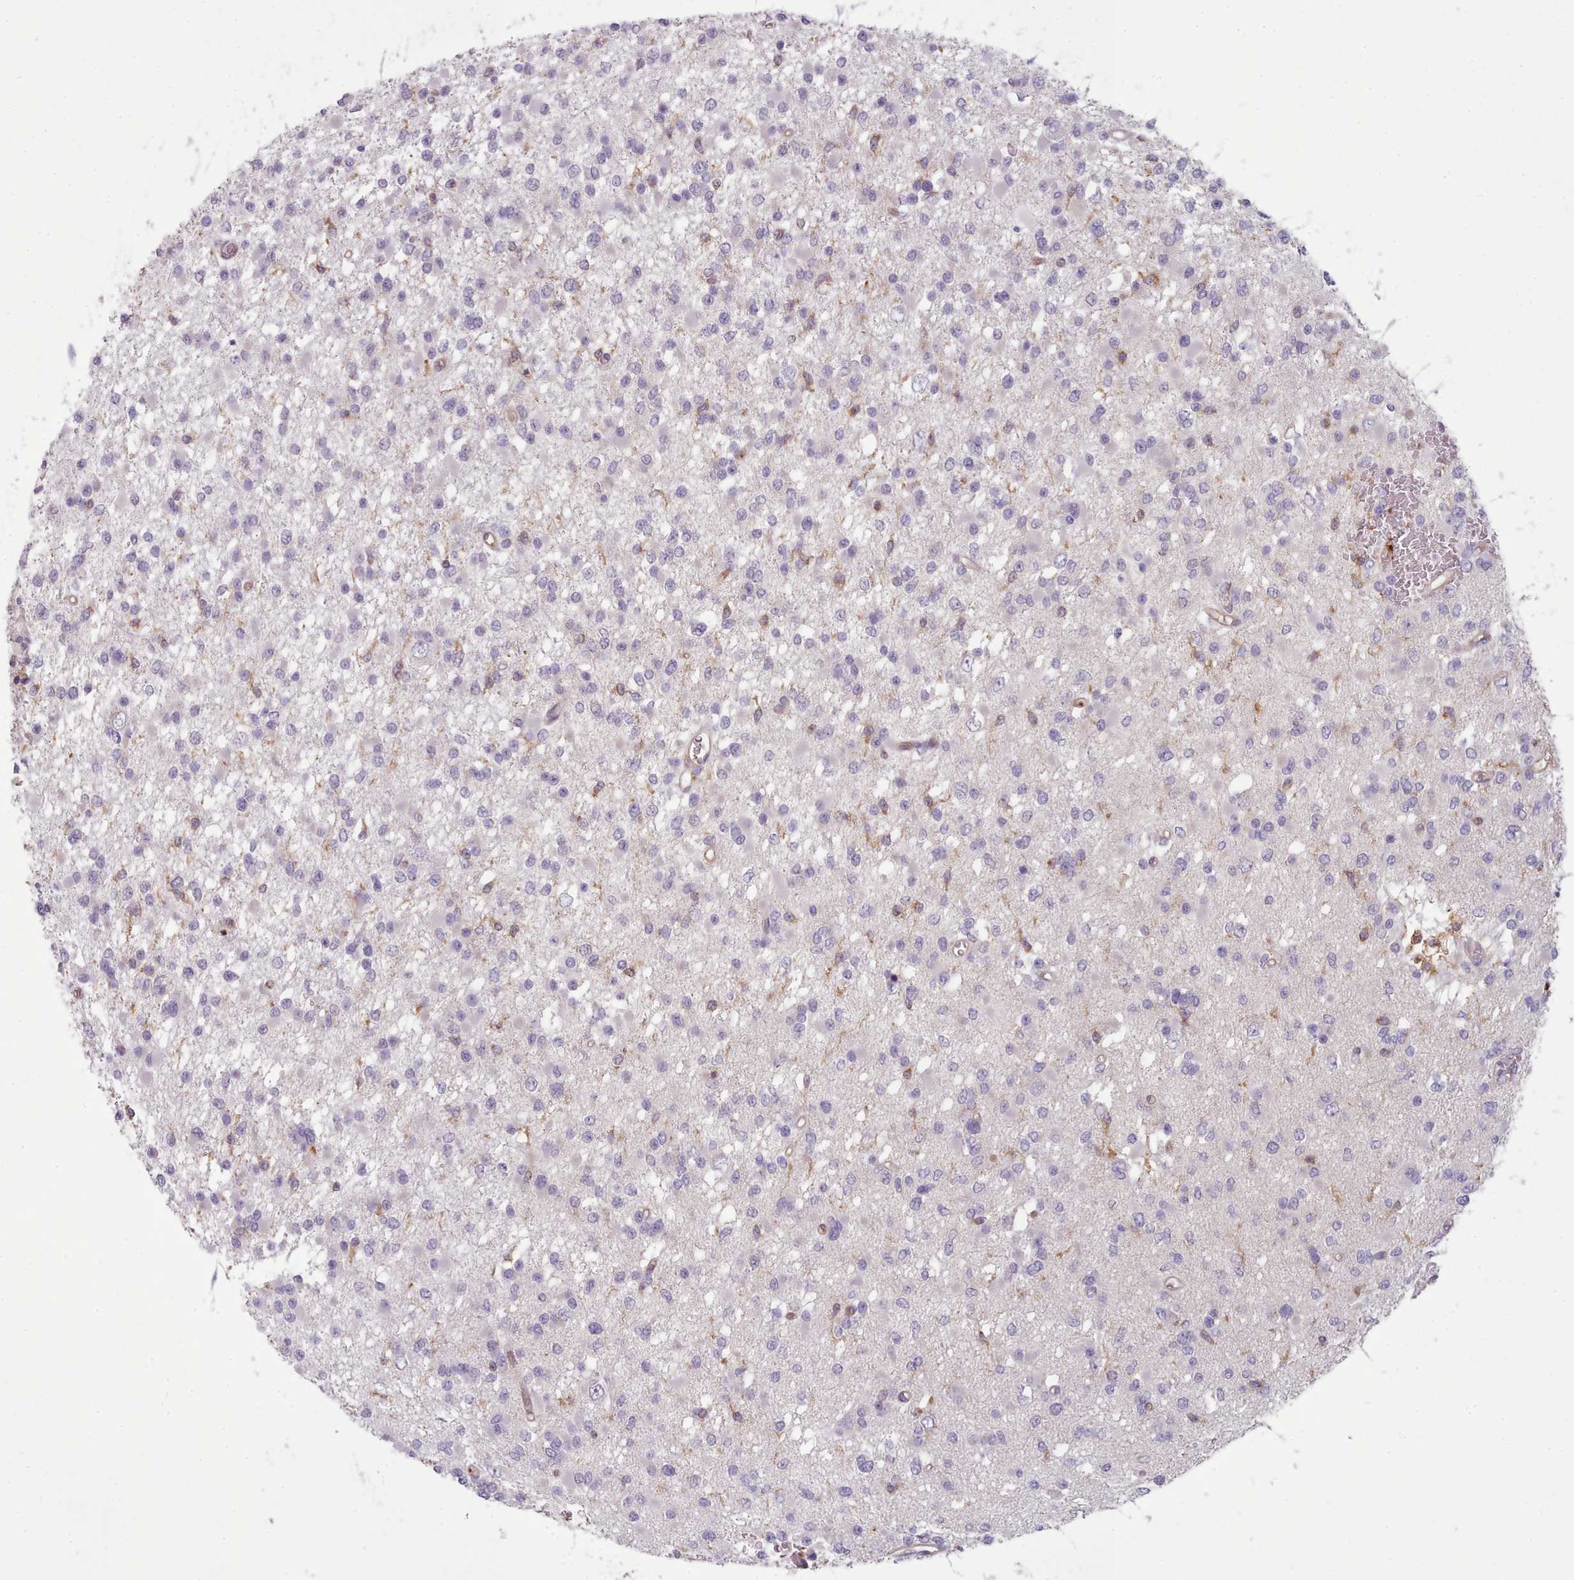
{"staining": {"intensity": "negative", "quantity": "none", "location": "none"}, "tissue": "glioma", "cell_type": "Tumor cells", "image_type": "cancer", "snomed": [{"axis": "morphology", "description": "Glioma, malignant, Low grade"}, {"axis": "topography", "description": "Brain"}], "caption": "IHC histopathology image of glioma stained for a protein (brown), which reveals no expression in tumor cells.", "gene": "CD300LF", "patient": {"sex": "female", "age": 22}}